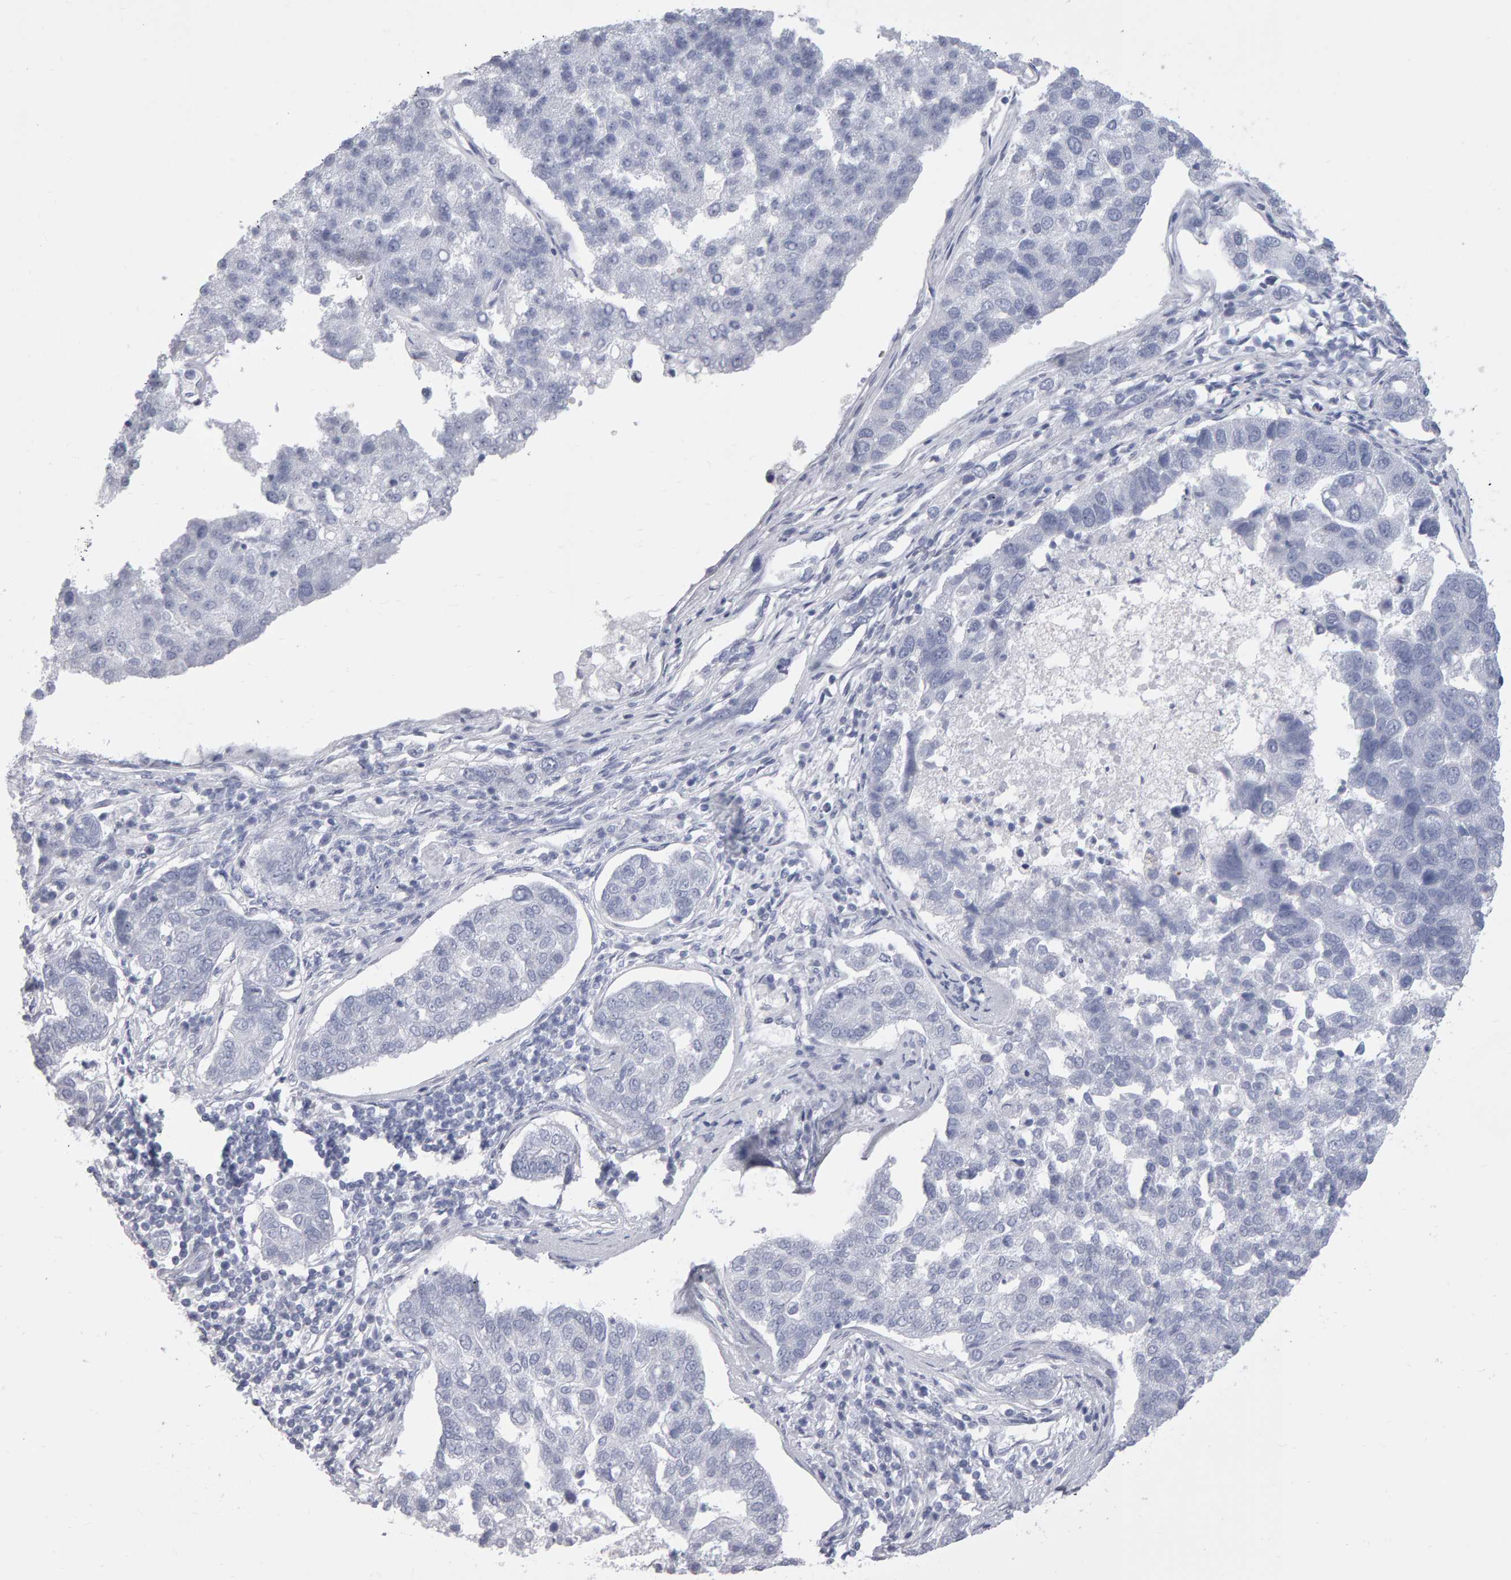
{"staining": {"intensity": "negative", "quantity": "none", "location": "none"}, "tissue": "pancreatic cancer", "cell_type": "Tumor cells", "image_type": "cancer", "snomed": [{"axis": "morphology", "description": "Adenocarcinoma, NOS"}, {"axis": "topography", "description": "Pancreas"}], "caption": "DAB immunohistochemical staining of human pancreatic adenocarcinoma reveals no significant staining in tumor cells. (DAB IHC with hematoxylin counter stain).", "gene": "NCDN", "patient": {"sex": "female", "age": 61}}